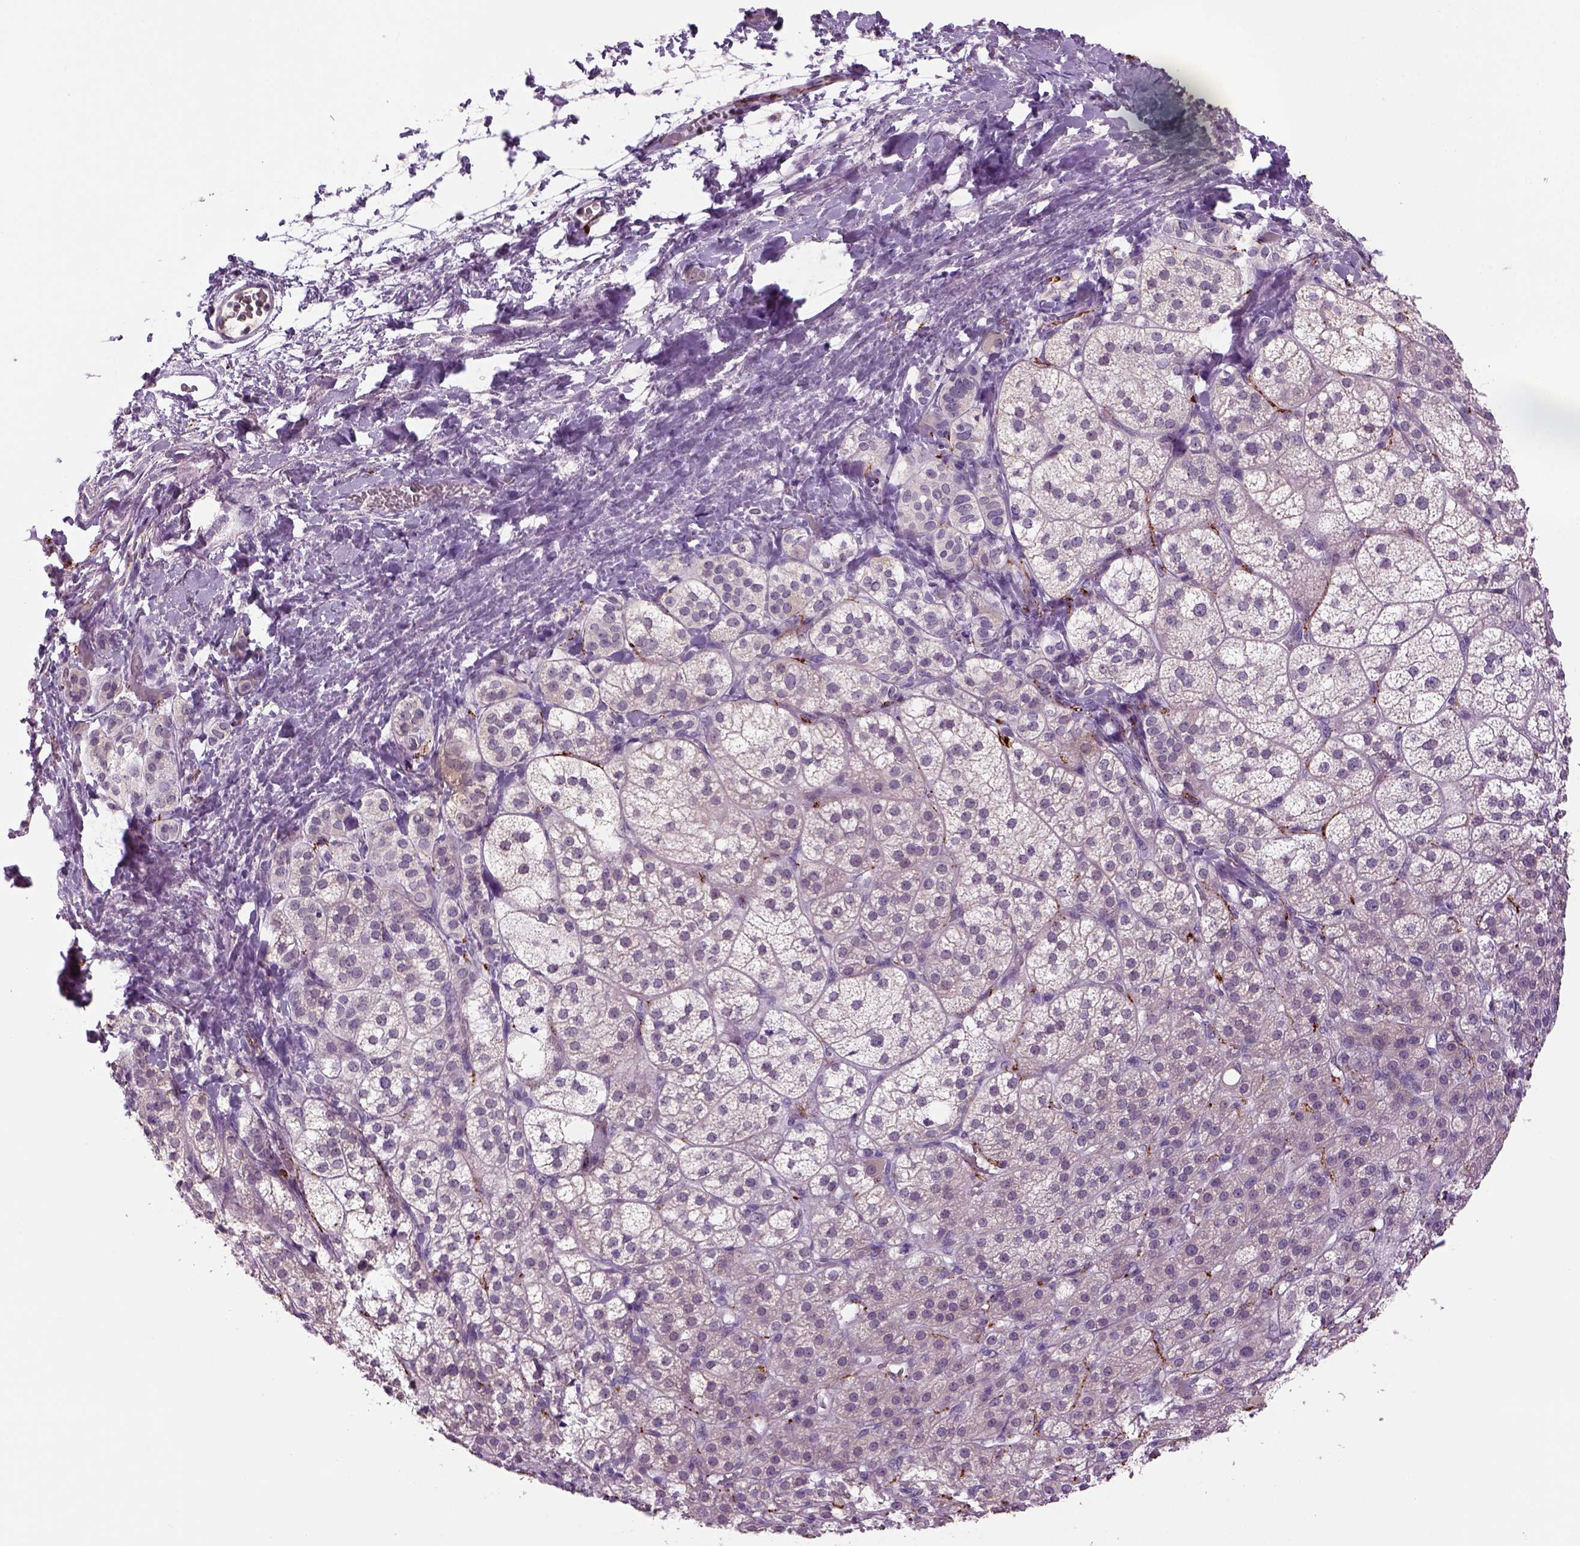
{"staining": {"intensity": "strong", "quantity": "25%-75%", "location": "cytoplasmic/membranous"}, "tissue": "adrenal gland", "cell_type": "Glandular cells", "image_type": "normal", "snomed": [{"axis": "morphology", "description": "Normal tissue, NOS"}, {"axis": "topography", "description": "Adrenal gland"}], "caption": "Protein expression by immunohistochemistry reveals strong cytoplasmic/membranous positivity in approximately 25%-75% of glandular cells in normal adrenal gland.", "gene": "DBH", "patient": {"sex": "female", "age": 60}}